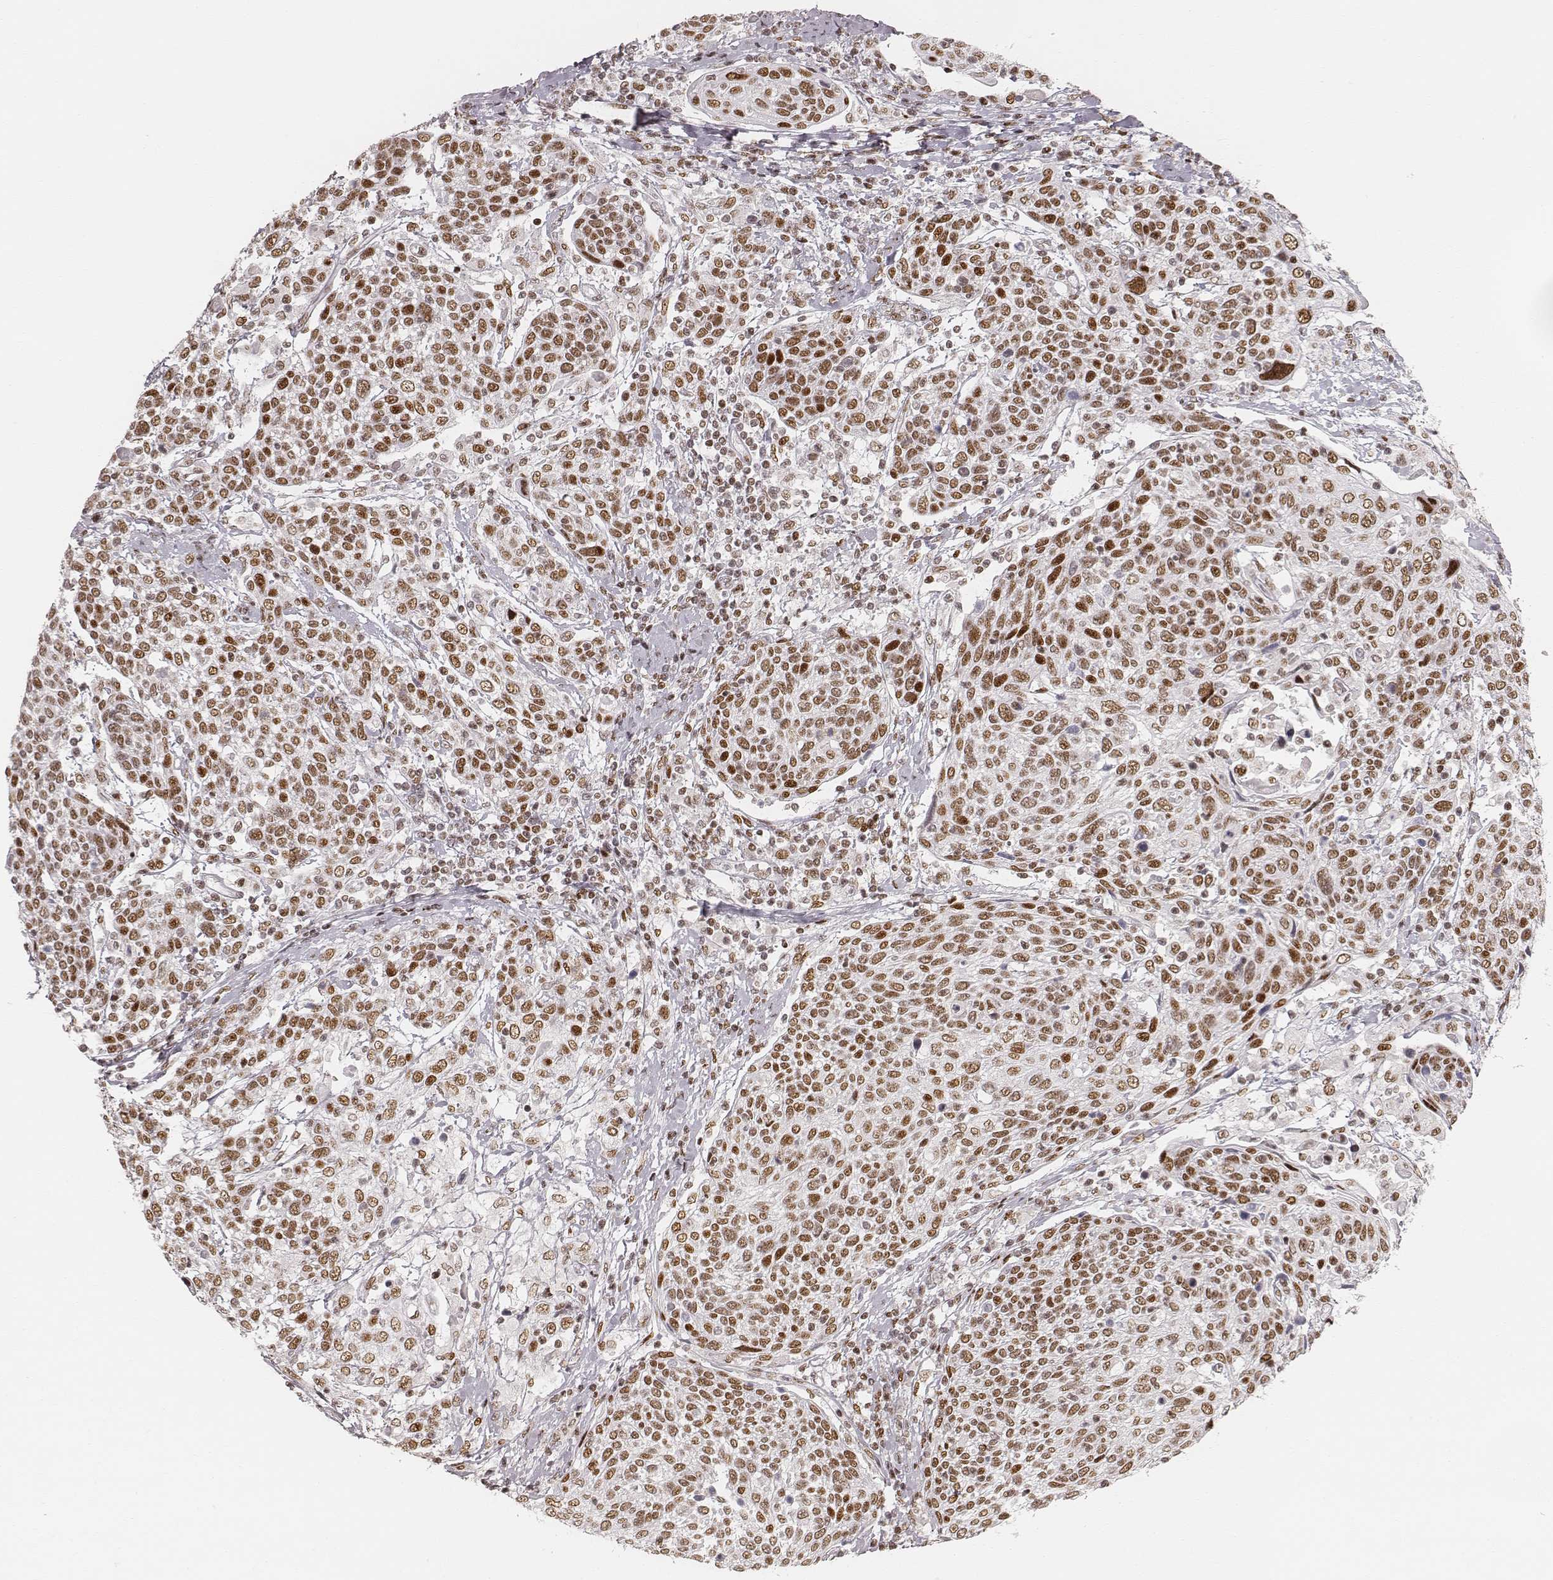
{"staining": {"intensity": "moderate", "quantity": ">75%", "location": "nuclear"}, "tissue": "cervical cancer", "cell_type": "Tumor cells", "image_type": "cancer", "snomed": [{"axis": "morphology", "description": "Squamous cell carcinoma, NOS"}, {"axis": "topography", "description": "Cervix"}], "caption": "High-magnification brightfield microscopy of squamous cell carcinoma (cervical) stained with DAB (3,3'-diaminobenzidine) (brown) and counterstained with hematoxylin (blue). tumor cells exhibit moderate nuclear positivity is seen in approximately>75% of cells.", "gene": "HNRNPC", "patient": {"sex": "female", "age": 61}}